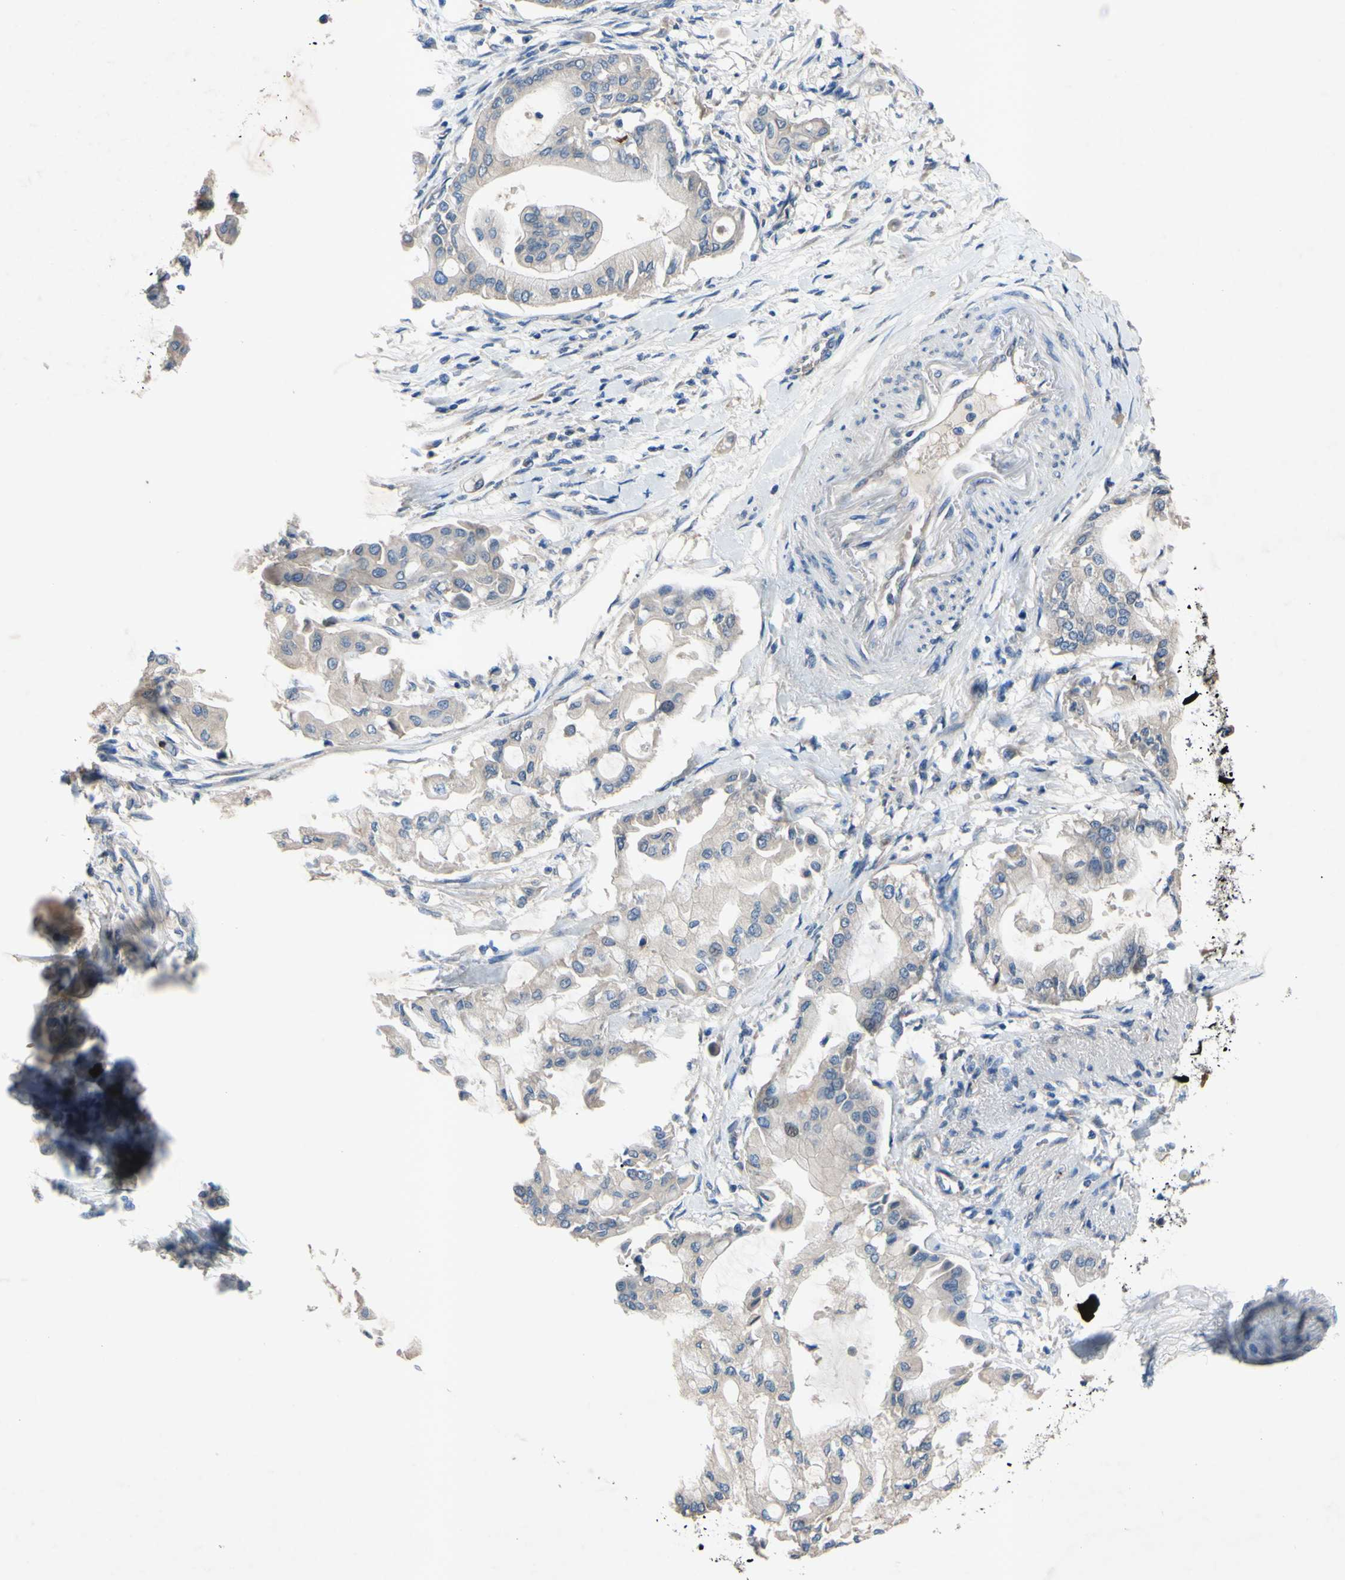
{"staining": {"intensity": "weak", "quantity": "<25%", "location": "cytoplasmic/membranous"}, "tissue": "pancreatic cancer", "cell_type": "Tumor cells", "image_type": "cancer", "snomed": [{"axis": "morphology", "description": "Adenocarcinoma, NOS"}, {"axis": "morphology", "description": "Adenocarcinoma, metastatic, NOS"}, {"axis": "topography", "description": "Lymph node"}, {"axis": "topography", "description": "Pancreas"}, {"axis": "topography", "description": "Duodenum"}], "caption": "This is an IHC image of pancreatic cancer (adenocarcinoma). There is no expression in tumor cells.", "gene": "HILPDA", "patient": {"sex": "female", "age": 64}}